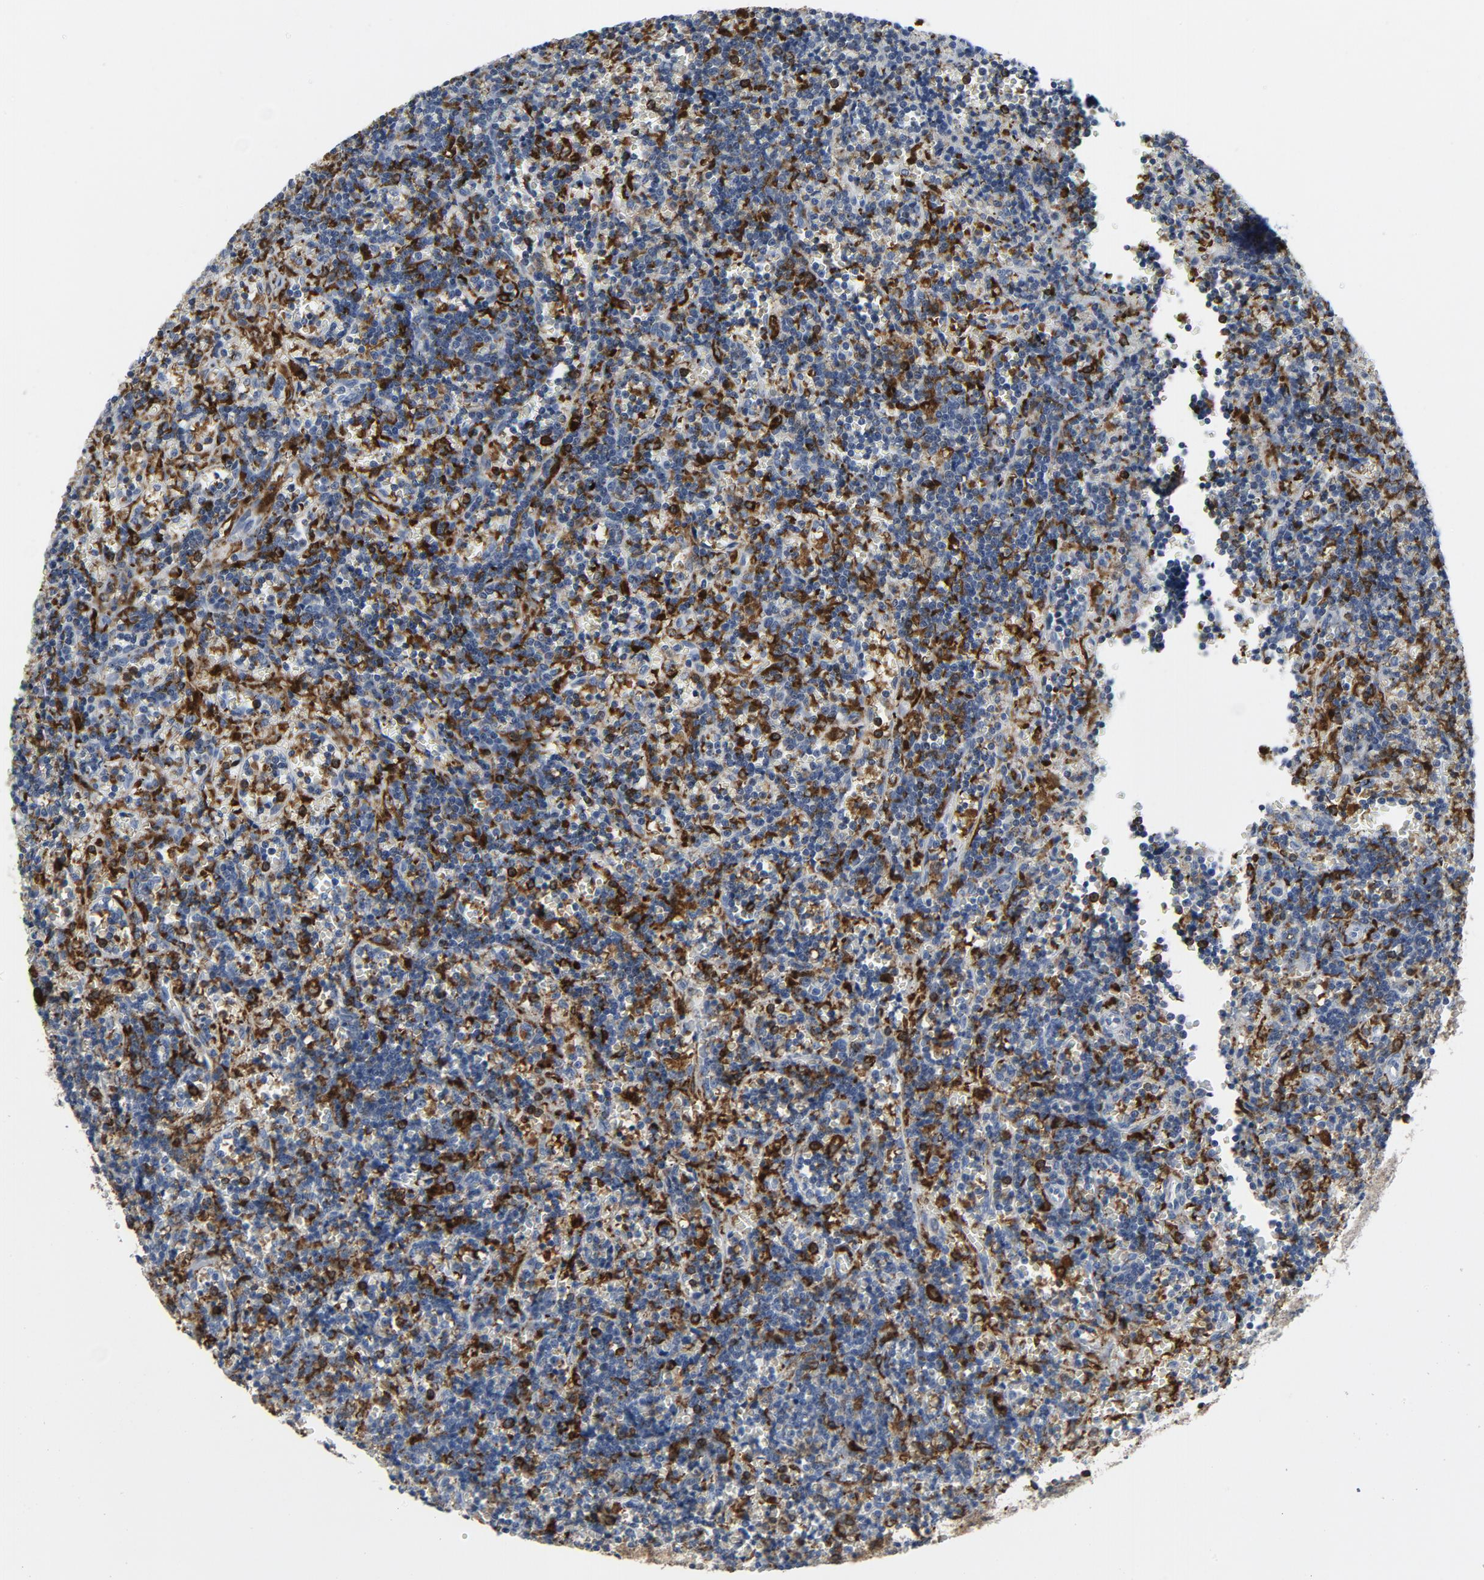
{"staining": {"intensity": "negative", "quantity": "none", "location": "none"}, "tissue": "lymphoma", "cell_type": "Tumor cells", "image_type": "cancer", "snomed": [{"axis": "morphology", "description": "Malignant lymphoma, non-Hodgkin's type, Low grade"}, {"axis": "topography", "description": "Spleen"}], "caption": "A high-resolution image shows immunohistochemistry (IHC) staining of lymphoma, which displays no significant expression in tumor cells.", "gene": "LCP2", "patient": {"sex": "male", "age": 60}}